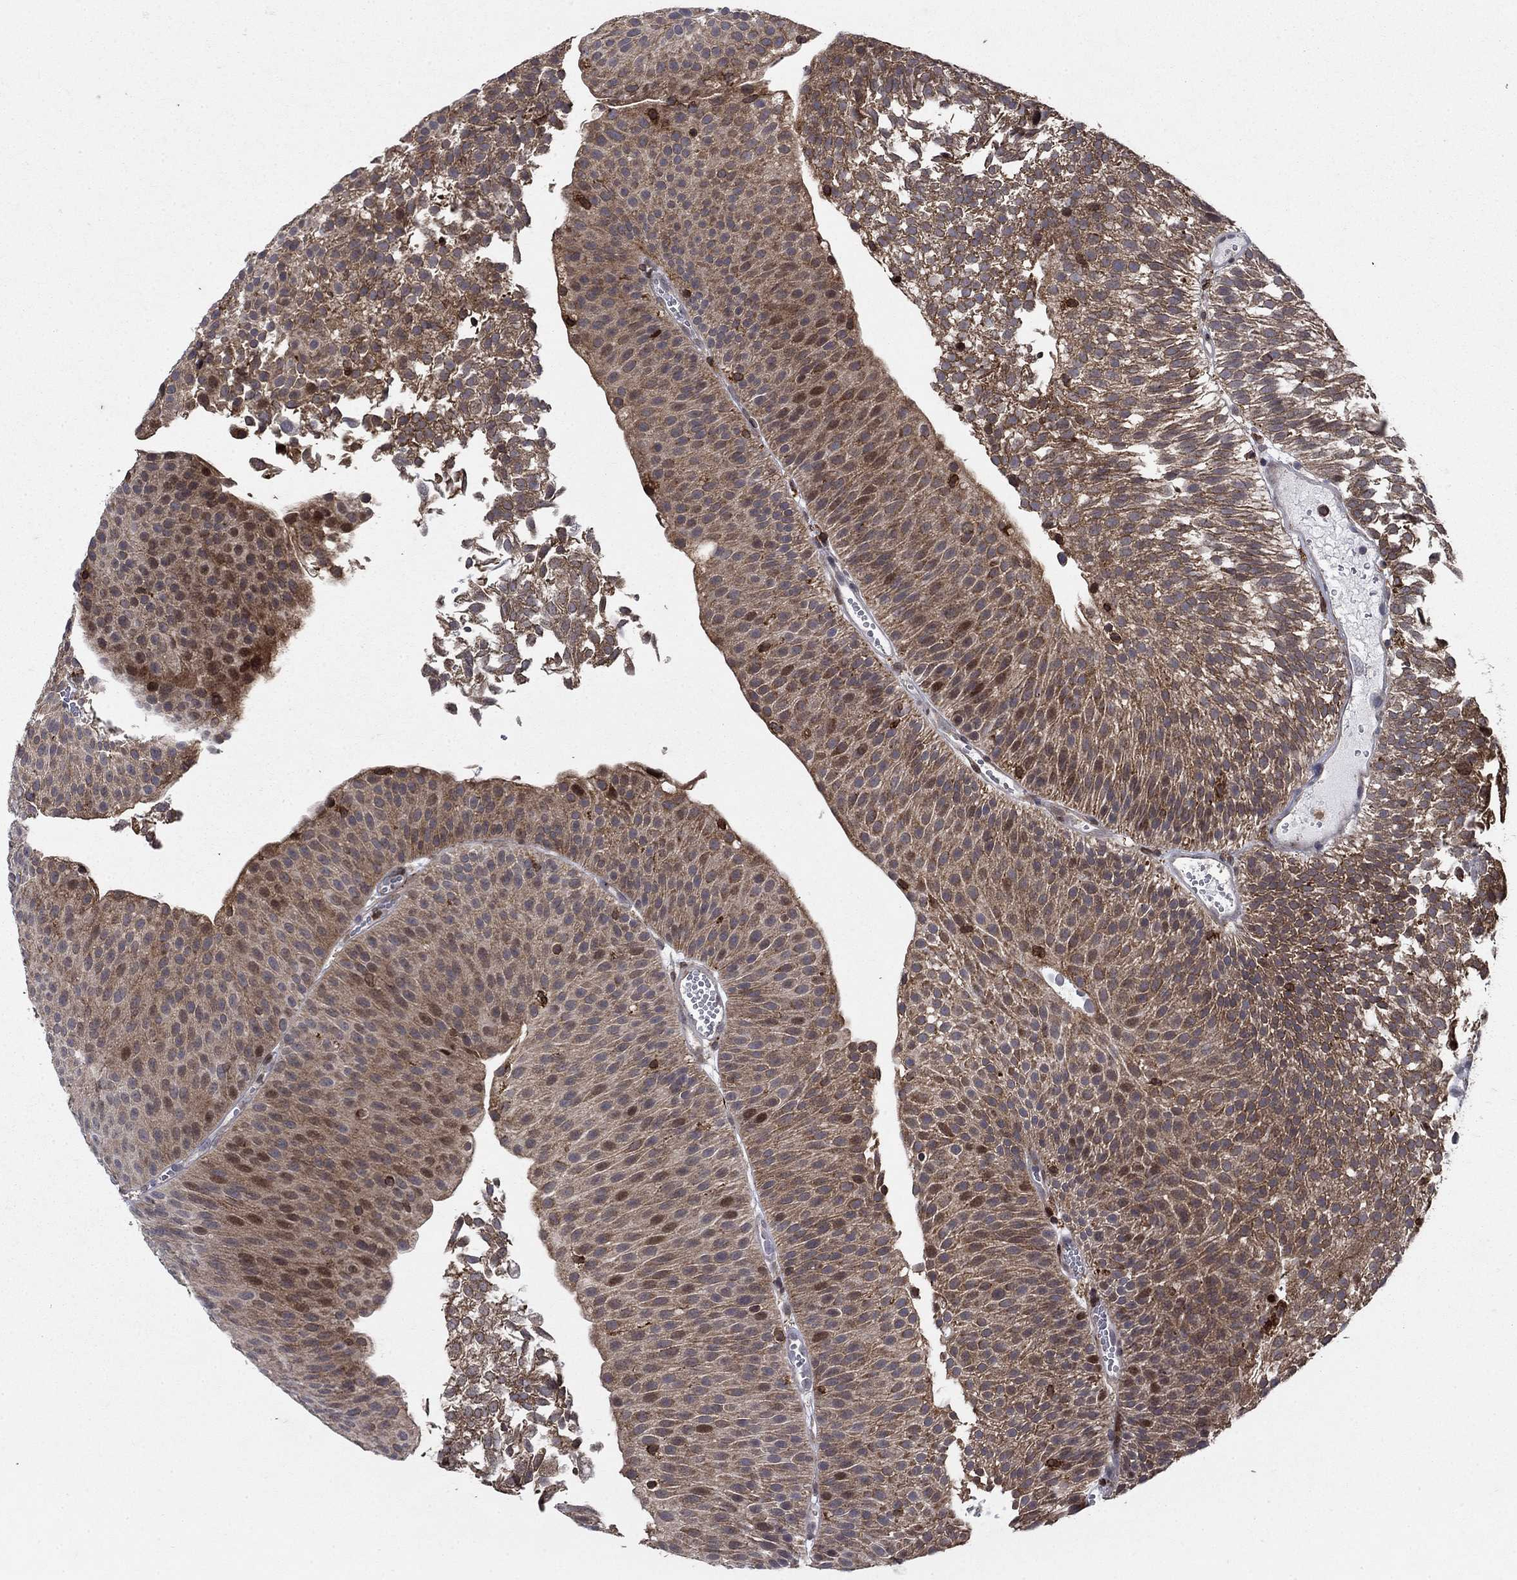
{"staining": {"intensity": "weak", "quantity": ">75%", "location": "cytoplasmic/membranous"}, "tissue": "urothelial cancer", "cell_type": "Tumor cells", "image_type": "cancer", "snomed": [{"axis": "morphology", "description": "Urothelial carcinoma, Low grade"}, {"axis": "topography", "description": "Urinary bladder"}], "caption": "Approximately >75% of tumor cells in urothelial cancer display weak cytoplasmic/membranous protein staining as visualized by brown immunohistochemical staining.", "gene": "DHRS7", "patient": {"sex": "male", "age": 65}}